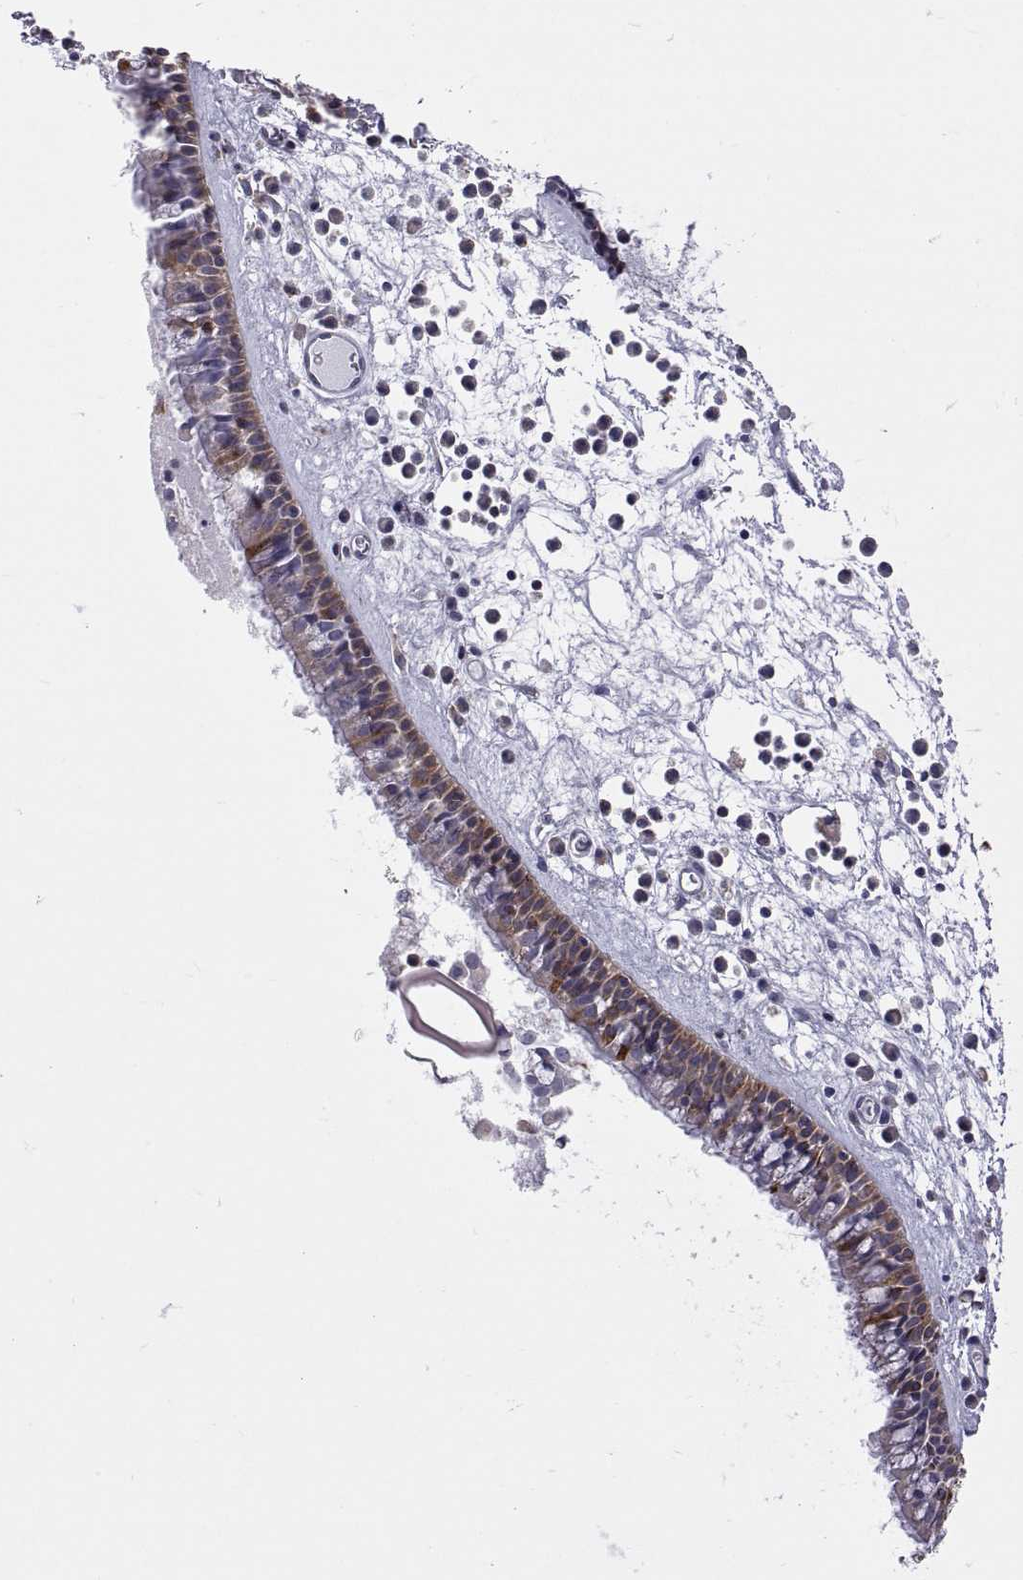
{"staining": {"intensity": "strong", "quantity": "25%-75%", "location": "cytoplasmic/membranous"}, "tissue": "nasopharynx", "cell_type": "Respiratory epithelial cells", "image_type": "normal", "snomed": [{"axis": "morphology", "description": "Normal tissue, NOS"}, {"axis": "topography", "description": "Nasopharynx"}], "caption": "IHC image of normal nasopharynx: human nasopharynx stained using immunohistochemistry (IHC) shows high levels of strong protein expression localized specifically in the cytoplasmic/membranous of respiratory epithelial cells, appearing as a cytoplasmic/membranous brown color.", "gene": "ERO1A", "patient": {"sex": "female", "age": 47}}